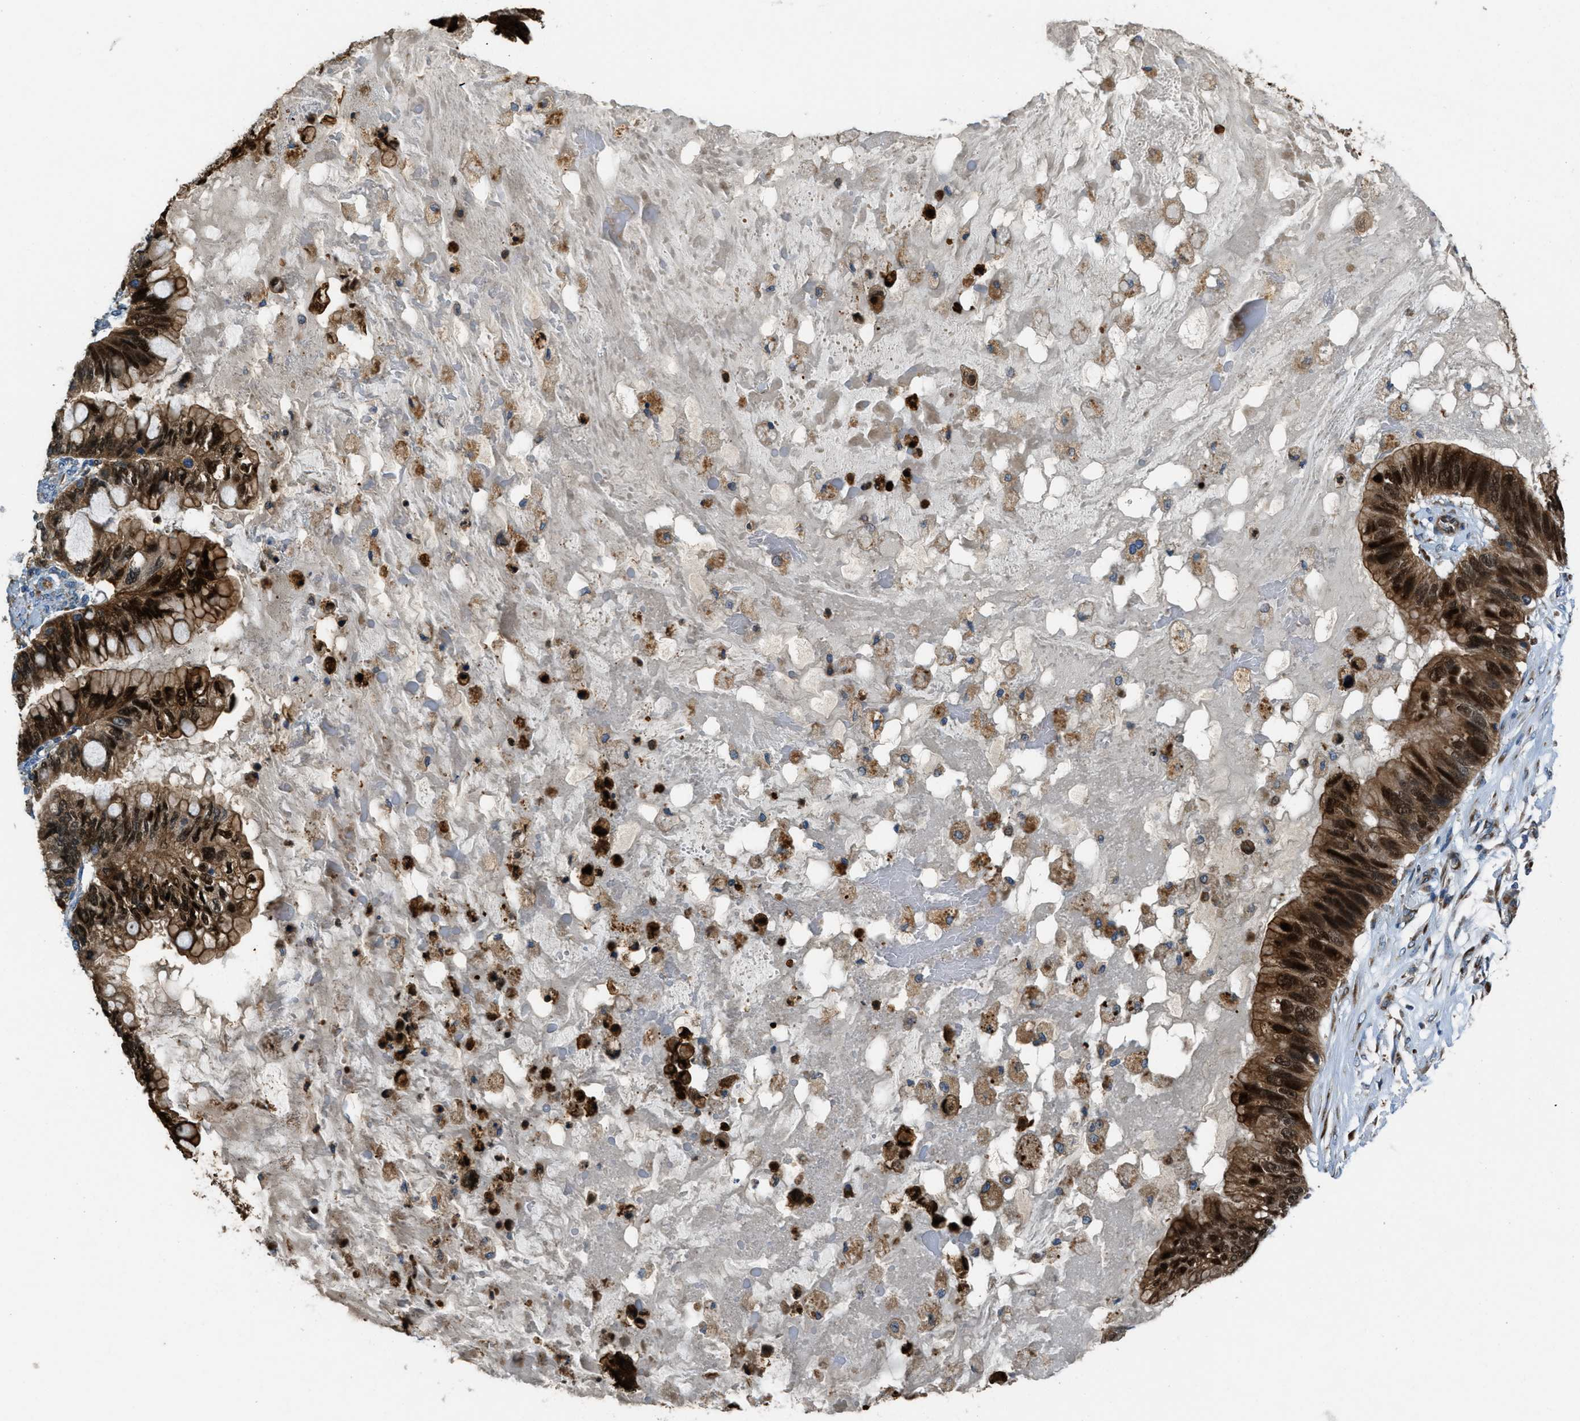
{"staining": {"intensity": "strong", "quantity": ">75%", "location": "cytoplasmic/membranous,nuclear"}, "tissue": "ovarian cancer", "cell_type": "Tumor cells", "image_type": "cancer", "snomed": [{"axis": "morphology", "description": "Cystadenocarcinoma, mucinous, NOS"}, {"axis": "topography", "description": "Ovary"}], "caption": "Tumor cells demonstrate high levels of strong cytoplasmic/membranous and nuclear staining in approximately >75% of cells in human ovarian mucinous cystadenocarcinoma.", "gene": "GIMAP8", "patient": {"sex": "female", "age": 80}}